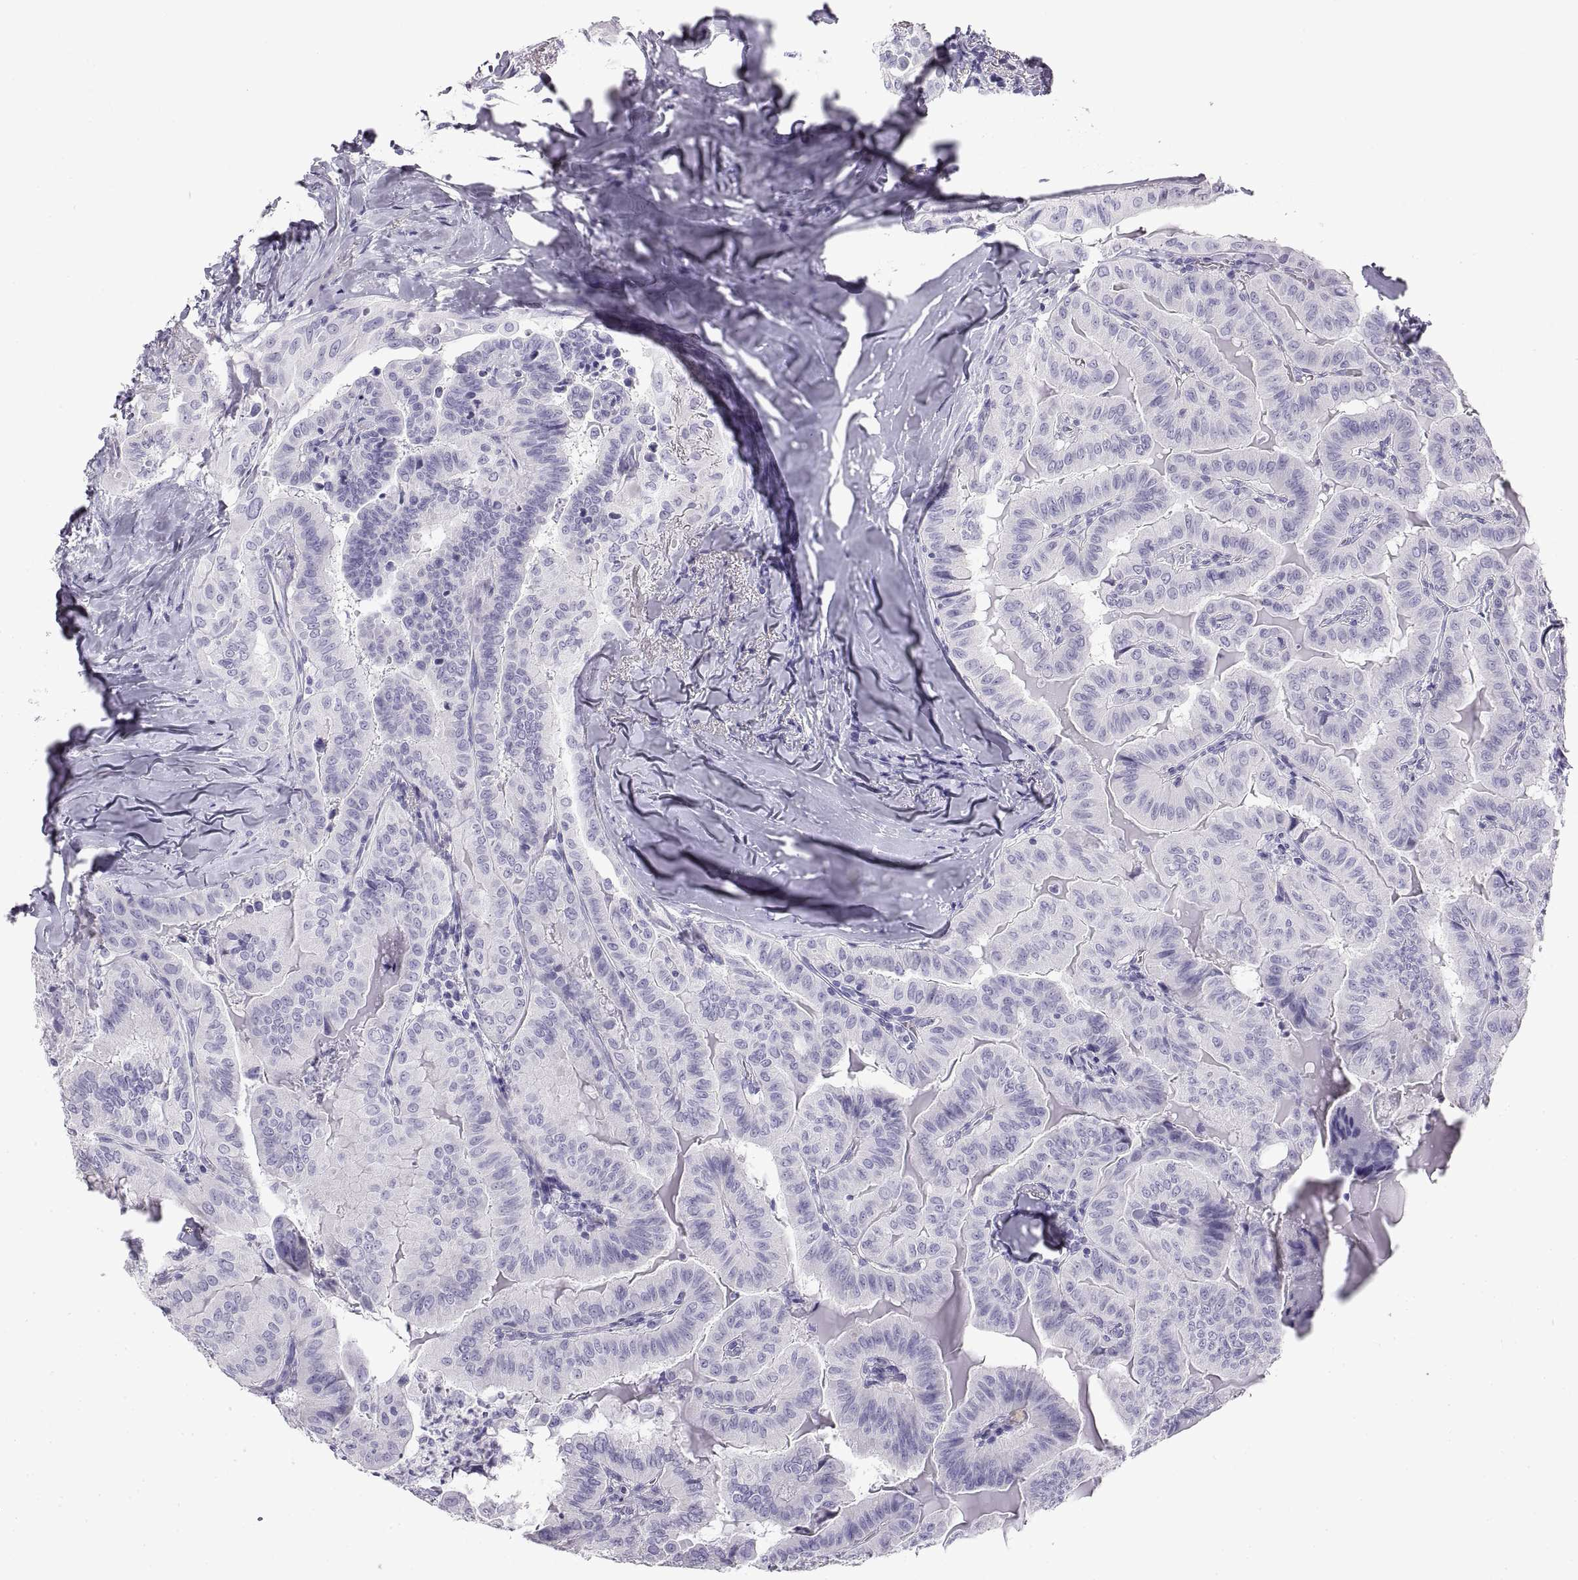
{"staining": {"intensity": "negative", "quantity": "none", "location": "none"}, "tissue": "thyroid cancer", "cell_type": "Tumor cells", "image_type": "cancer", "snomed": [{"axis": "morphology", "description": "Papillary adenocarcinoma, NOS"}, {"axis": "topography", "description": "Thyroid gland"}], "caption": "Thyroid cancer (papillary adenocarcinoma) stained for a protein using IHC displays no staining tumor cells.", "gene": "RLBP1", "patient": {"sex": "female", "age": 68}}